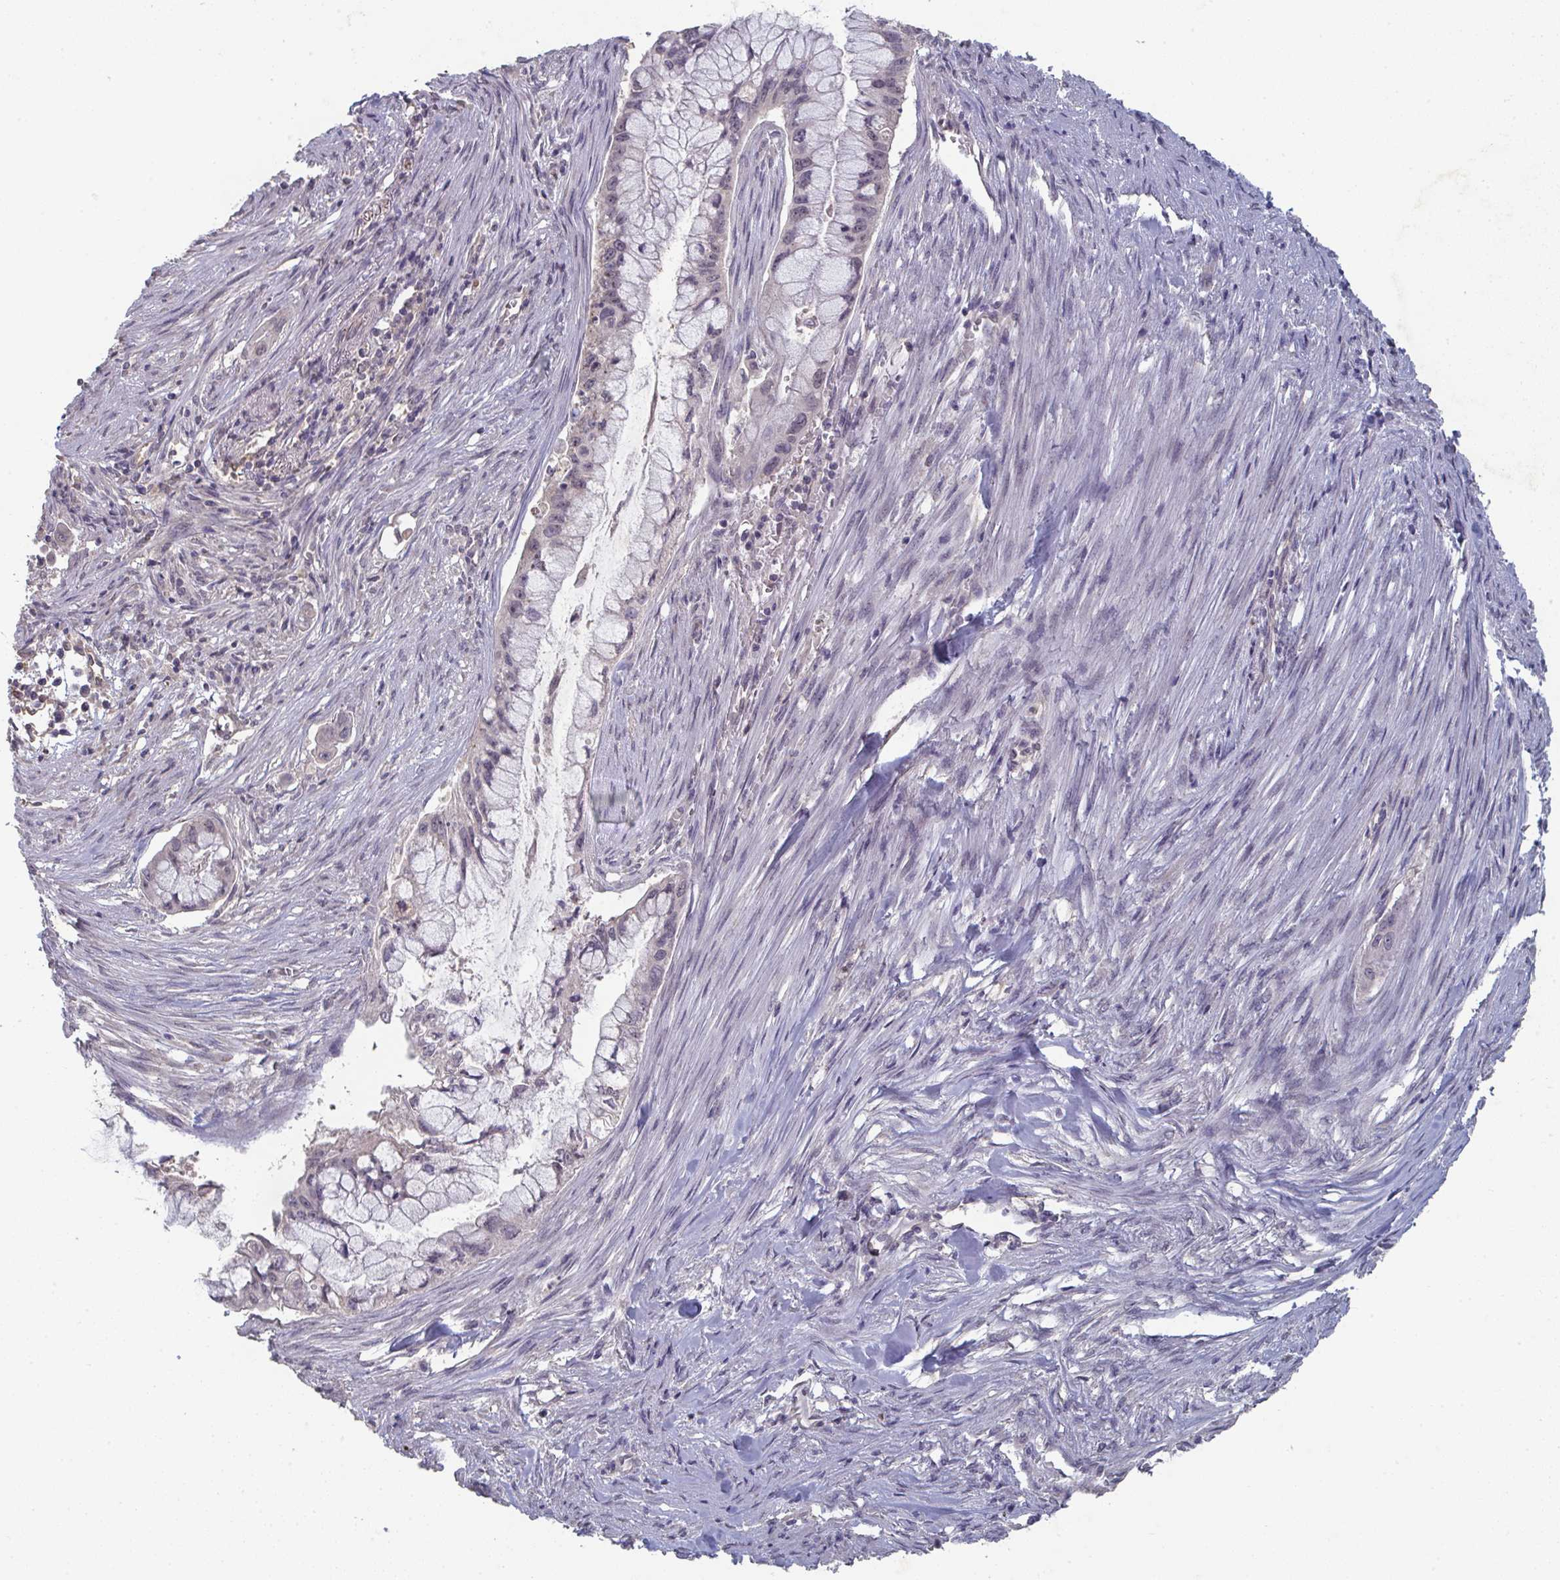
{"staining": {"intensity": "negative", "quantity": "none", "location": "none"}, "tissue": "pancreatic cancer", "cell_type": "Tumor cells", "image_type": "cancer", "snomed": [{"axis": "morphology", "description": "Adenocarcinoma, NOS"}, {"axis": "topography", "description": "Pancreas"}], "caption": "This is an immunohistochemistry histopathology image of human pancreatic cancer. There is no staining in tumor cells.", "gene": "LIX1", "patient": {"sex": "male", "age": 48}}